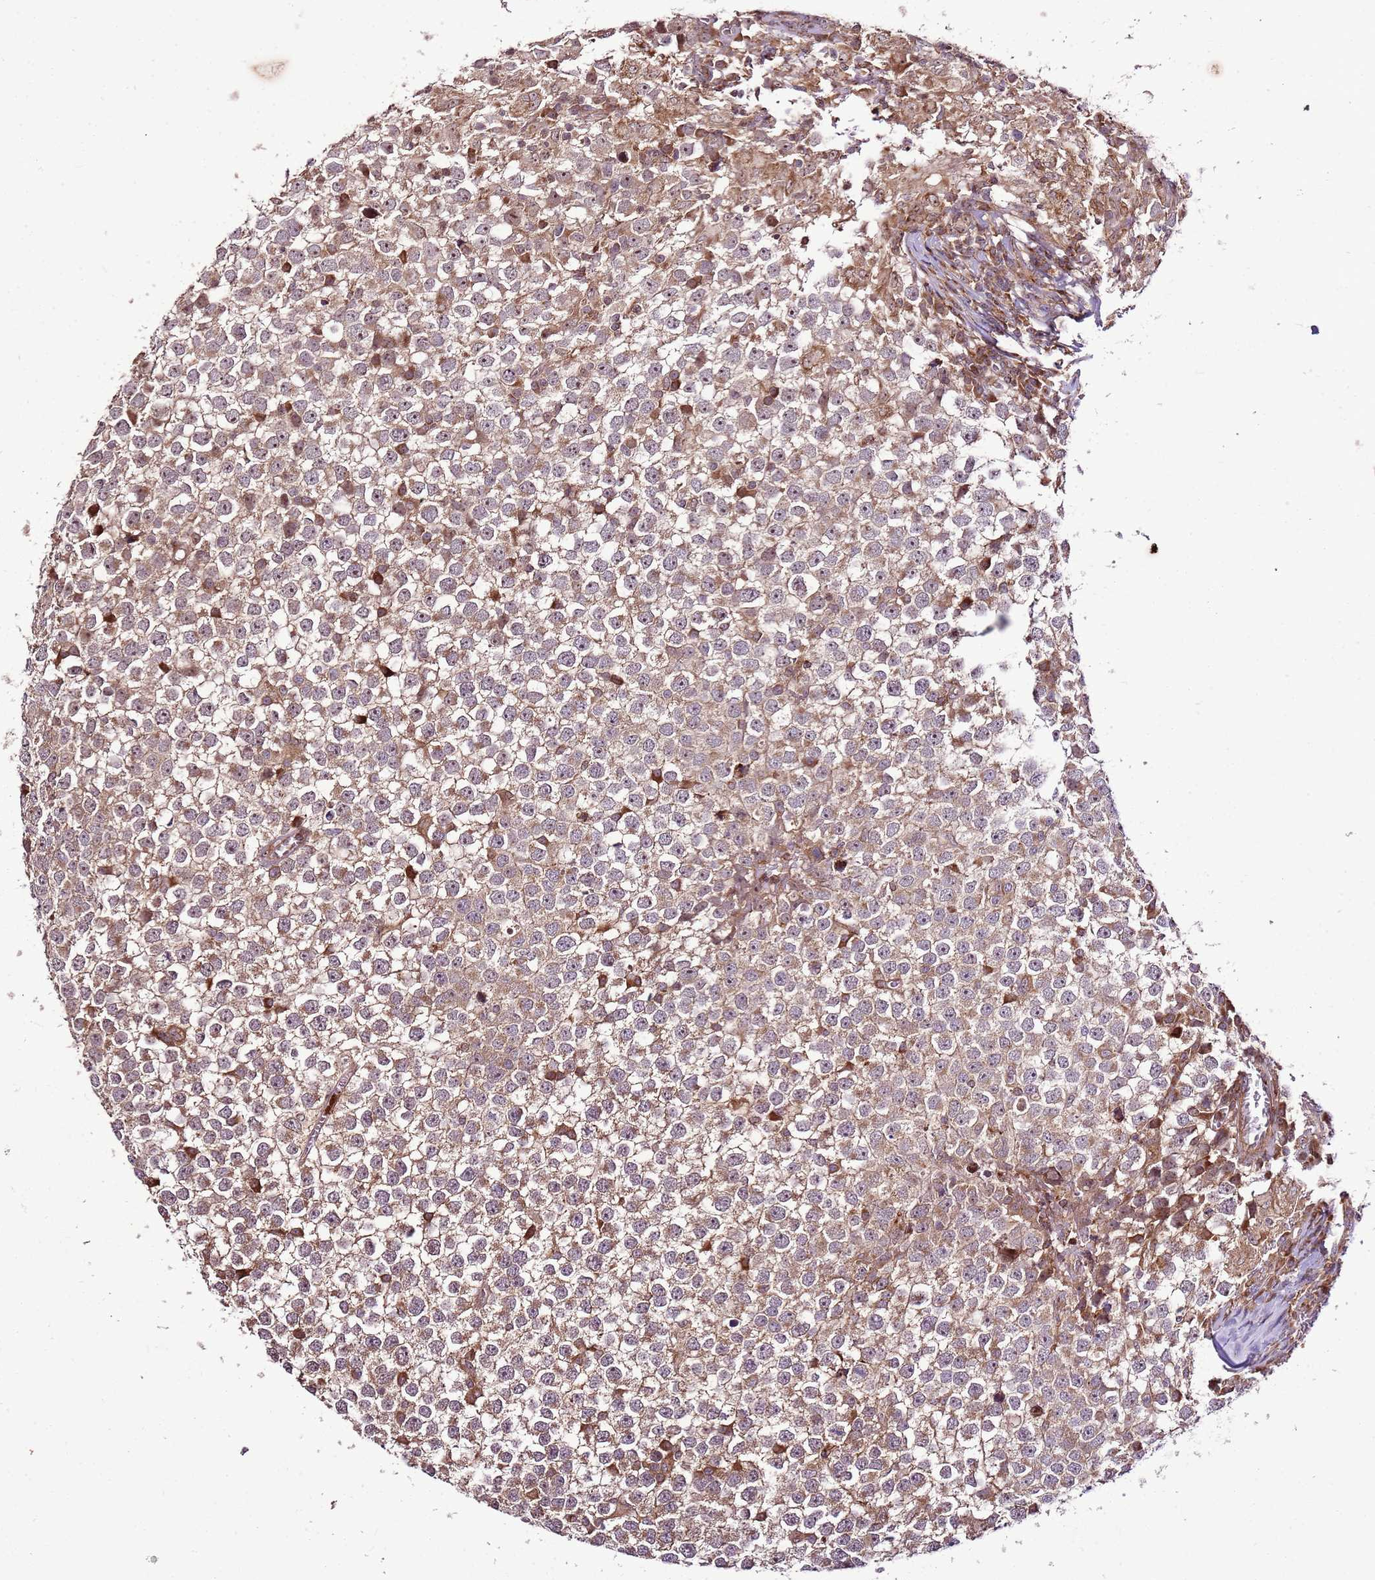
{"staining": {"intensity": "weak", "quantity": ">75%", "location": "cytoplasmic/membranous"}, "tissue": "testis cancer", "cell_type": "Tumor cells", "image_type": "cancer", "snomed": [{"axis": "morphology", "description": "Seminoma, NOS"}, {"axis": "topography", "description": "Testis"}], "caption": "There is low levels of weak cytoplasmic/membranous staining in tumor cells of testis cancer (seminoma), as demonstrated by immunohistochemical staining (brown color).", "gene": "RASA3", "patient": {"sex": "male", "age": 65}}